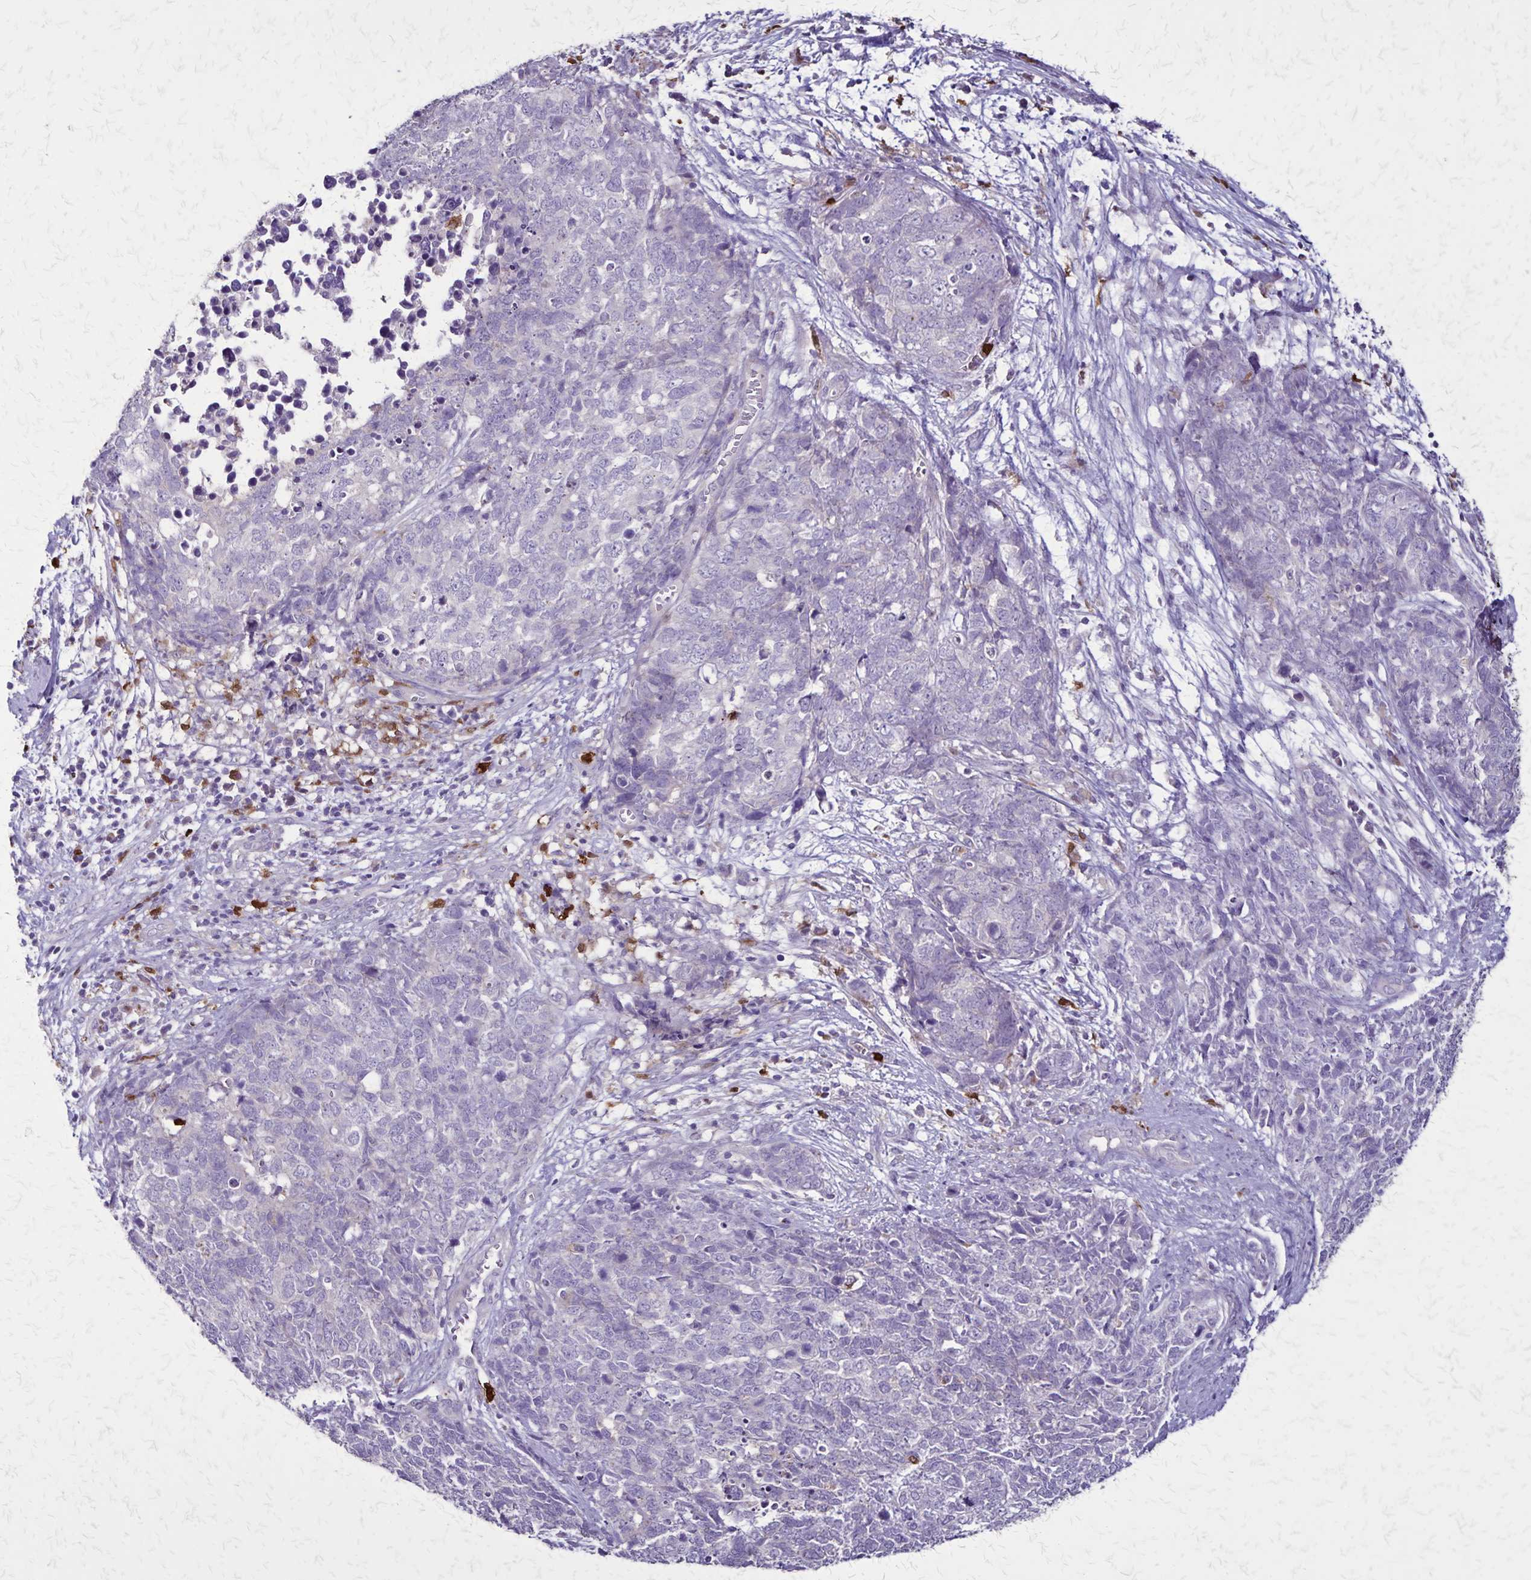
{"staining": {"intensity": "negative", "quantity": "none", "location": "none"}, "tissue": "cervical cancer", "cell_type": "Tumor cells", "image_type": "cancer", "snomed": [{"axis": "morphology", "description": "Adenocarcinoma, NOS"}, {"axis": "topography", "description": "Cervix"}], "caption": "Image shows no protein staining in tumor cells of adenocarcinoma (cervical) tissue. (Immunohistochemistry, brightfield microscopy, high magnification).", "gene": "ULBP3", "patient": {"sex": "female", "age": 63}}